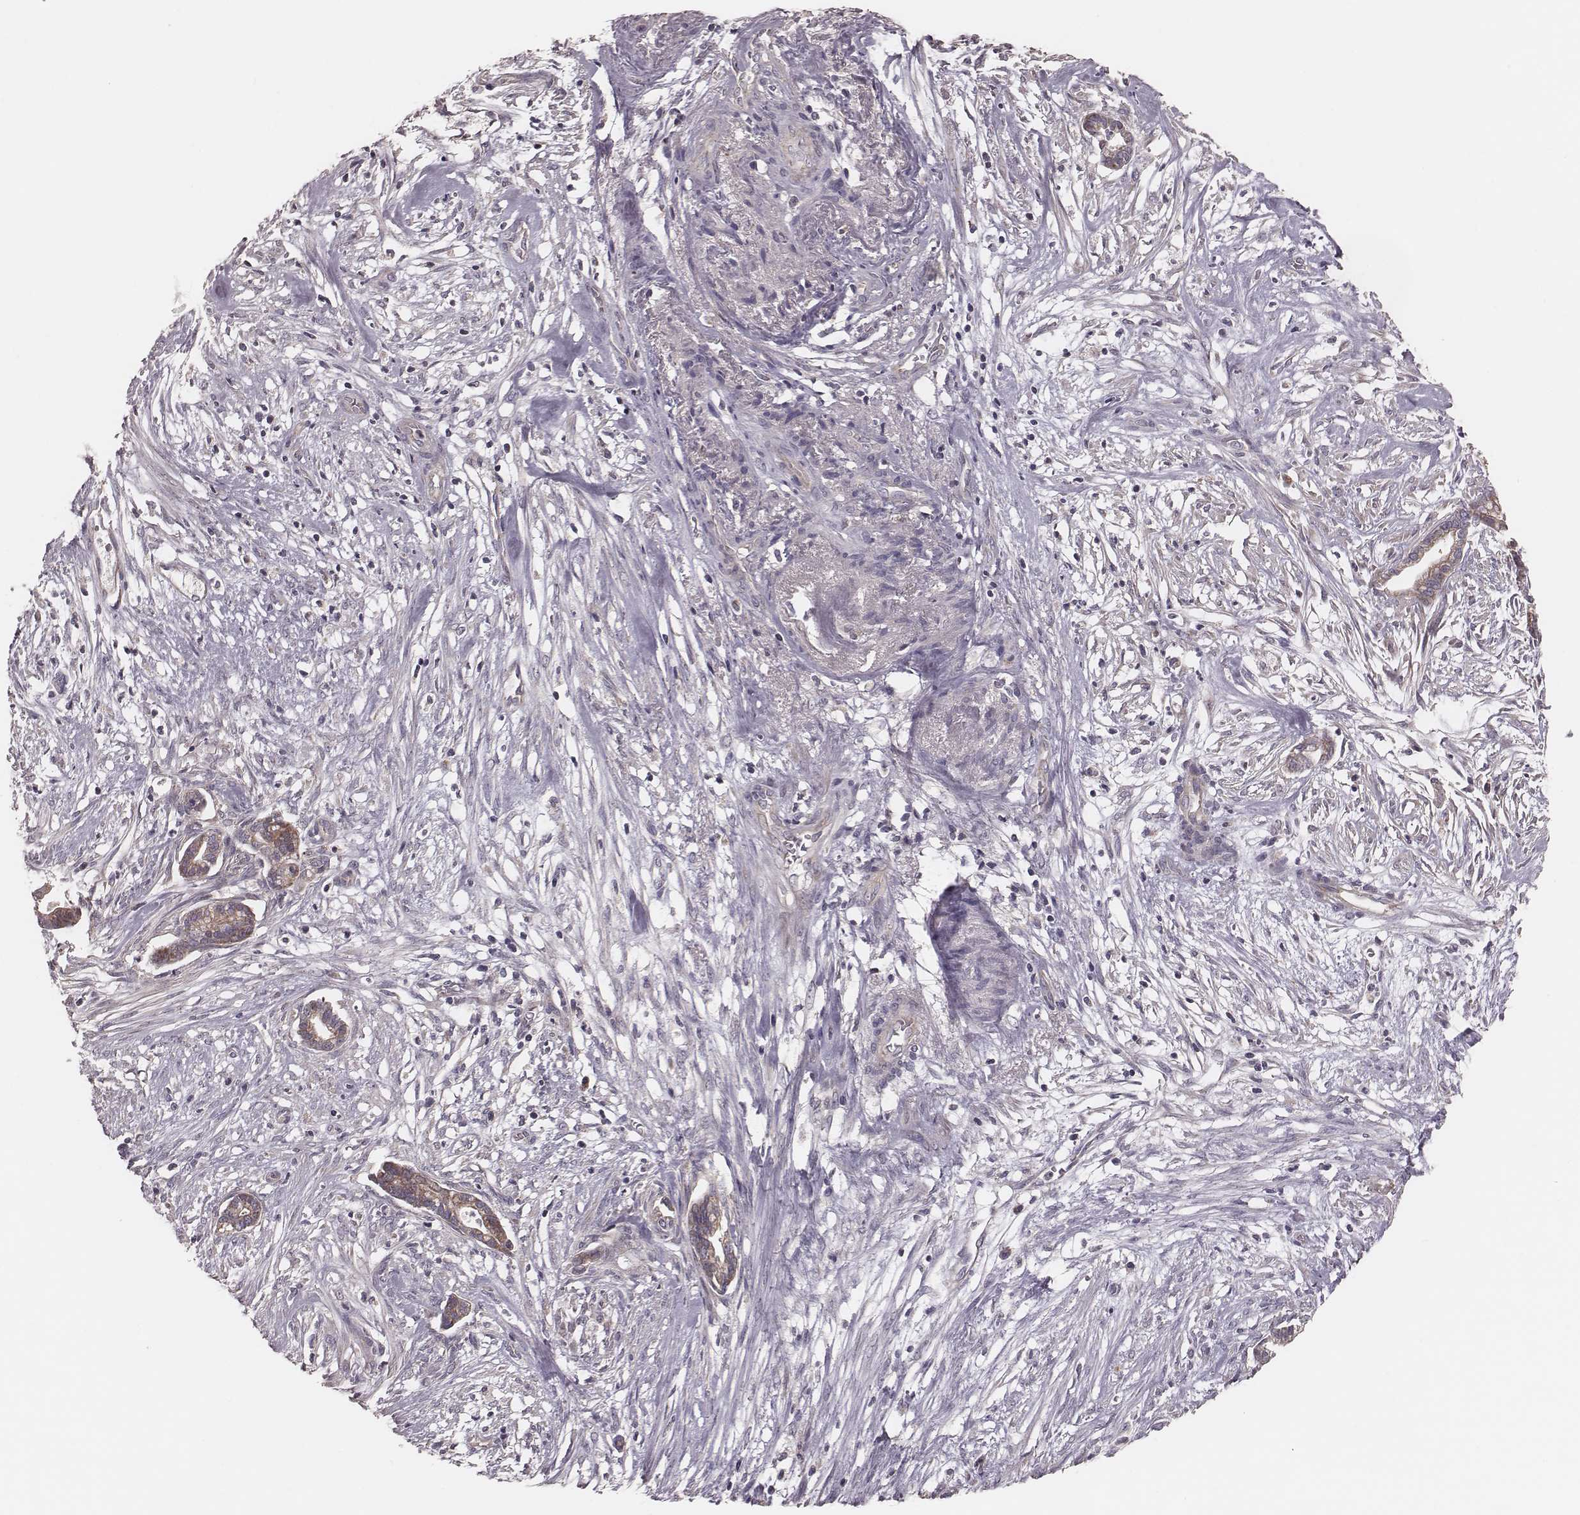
{"staining": {"intensity": "moderate", "quantity": "25%-75%", "location": "cytoplasmic/membranous"}, "tissue": "cervical cancer", "cell_type": "Tumor cells", "image_type": "cancer", "snomed": [{"axis": "morphology", "description": "Adenocarcinoma, NOS"}, {"axis": "topography", "description": "Cervix"}], "caption": "A photomicrograph of human cervical adenocarcinoma stained for a protein exhibits moderate cytoplasmic/membranous brown staining in tumor cells. (Brightfield microscopy of DAB IHC at high magnification).", "gene": "MRPS27", "patient": {"sex": "female", "age": 62}}